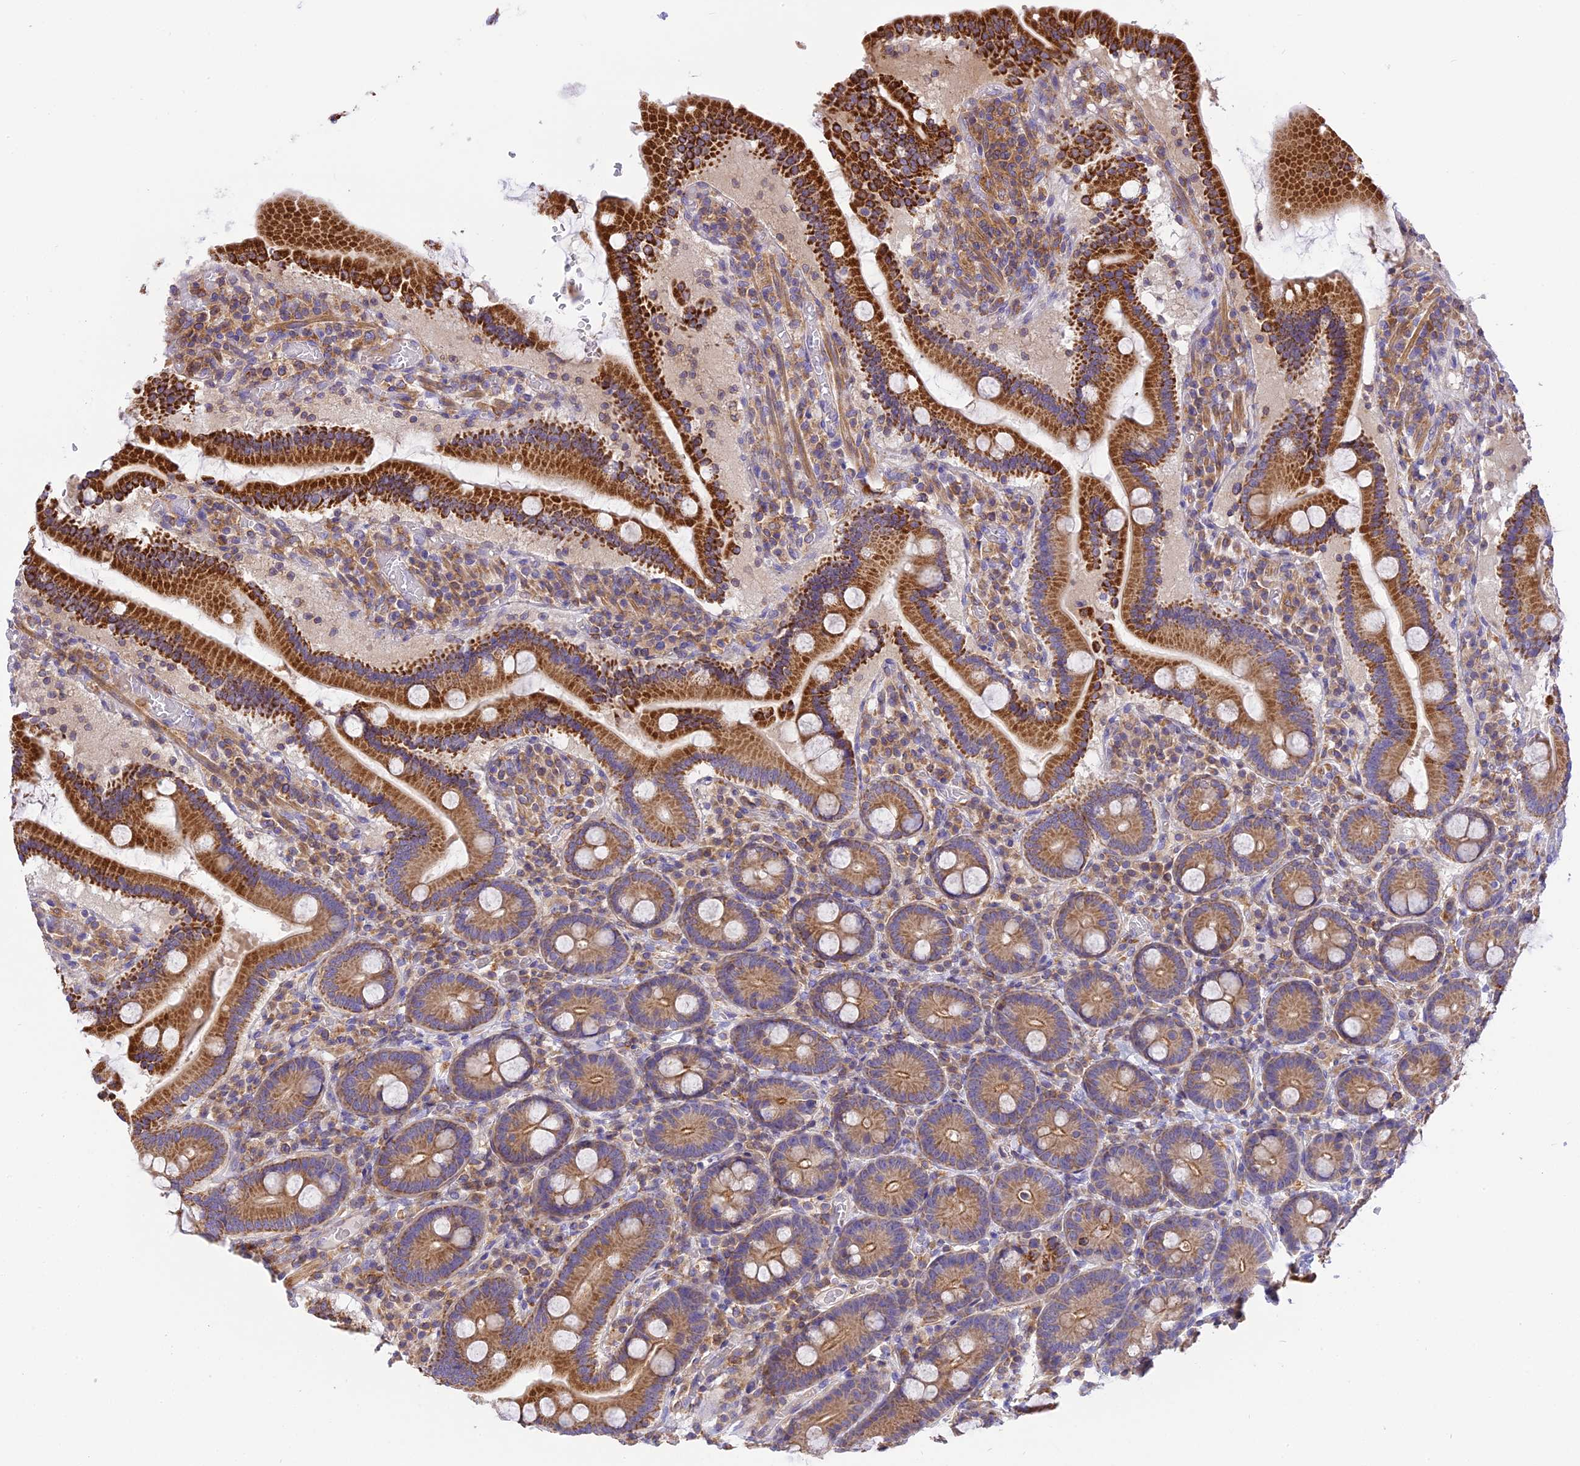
{"staining": {"intensity": "strong", "quantity": ">75%", "location": "cytoplasmic/membranous"}, "tissue": "duodenum", "cell_type": "Glandular cells", "image_type": "normal", "snomed": [{"axis": "morphology", "description": "Normal tissue, NOS"}, {"axis": "topography", "description": "Duodenum"}], "caption": "Immunohistochemical staining of unremarkable duodenum displays strong cytoplasmic/membranous protein staining in approximately >75% of glandular cells.", "gene": "CORO7", "patient": {"sex": "male", "age": 55}}